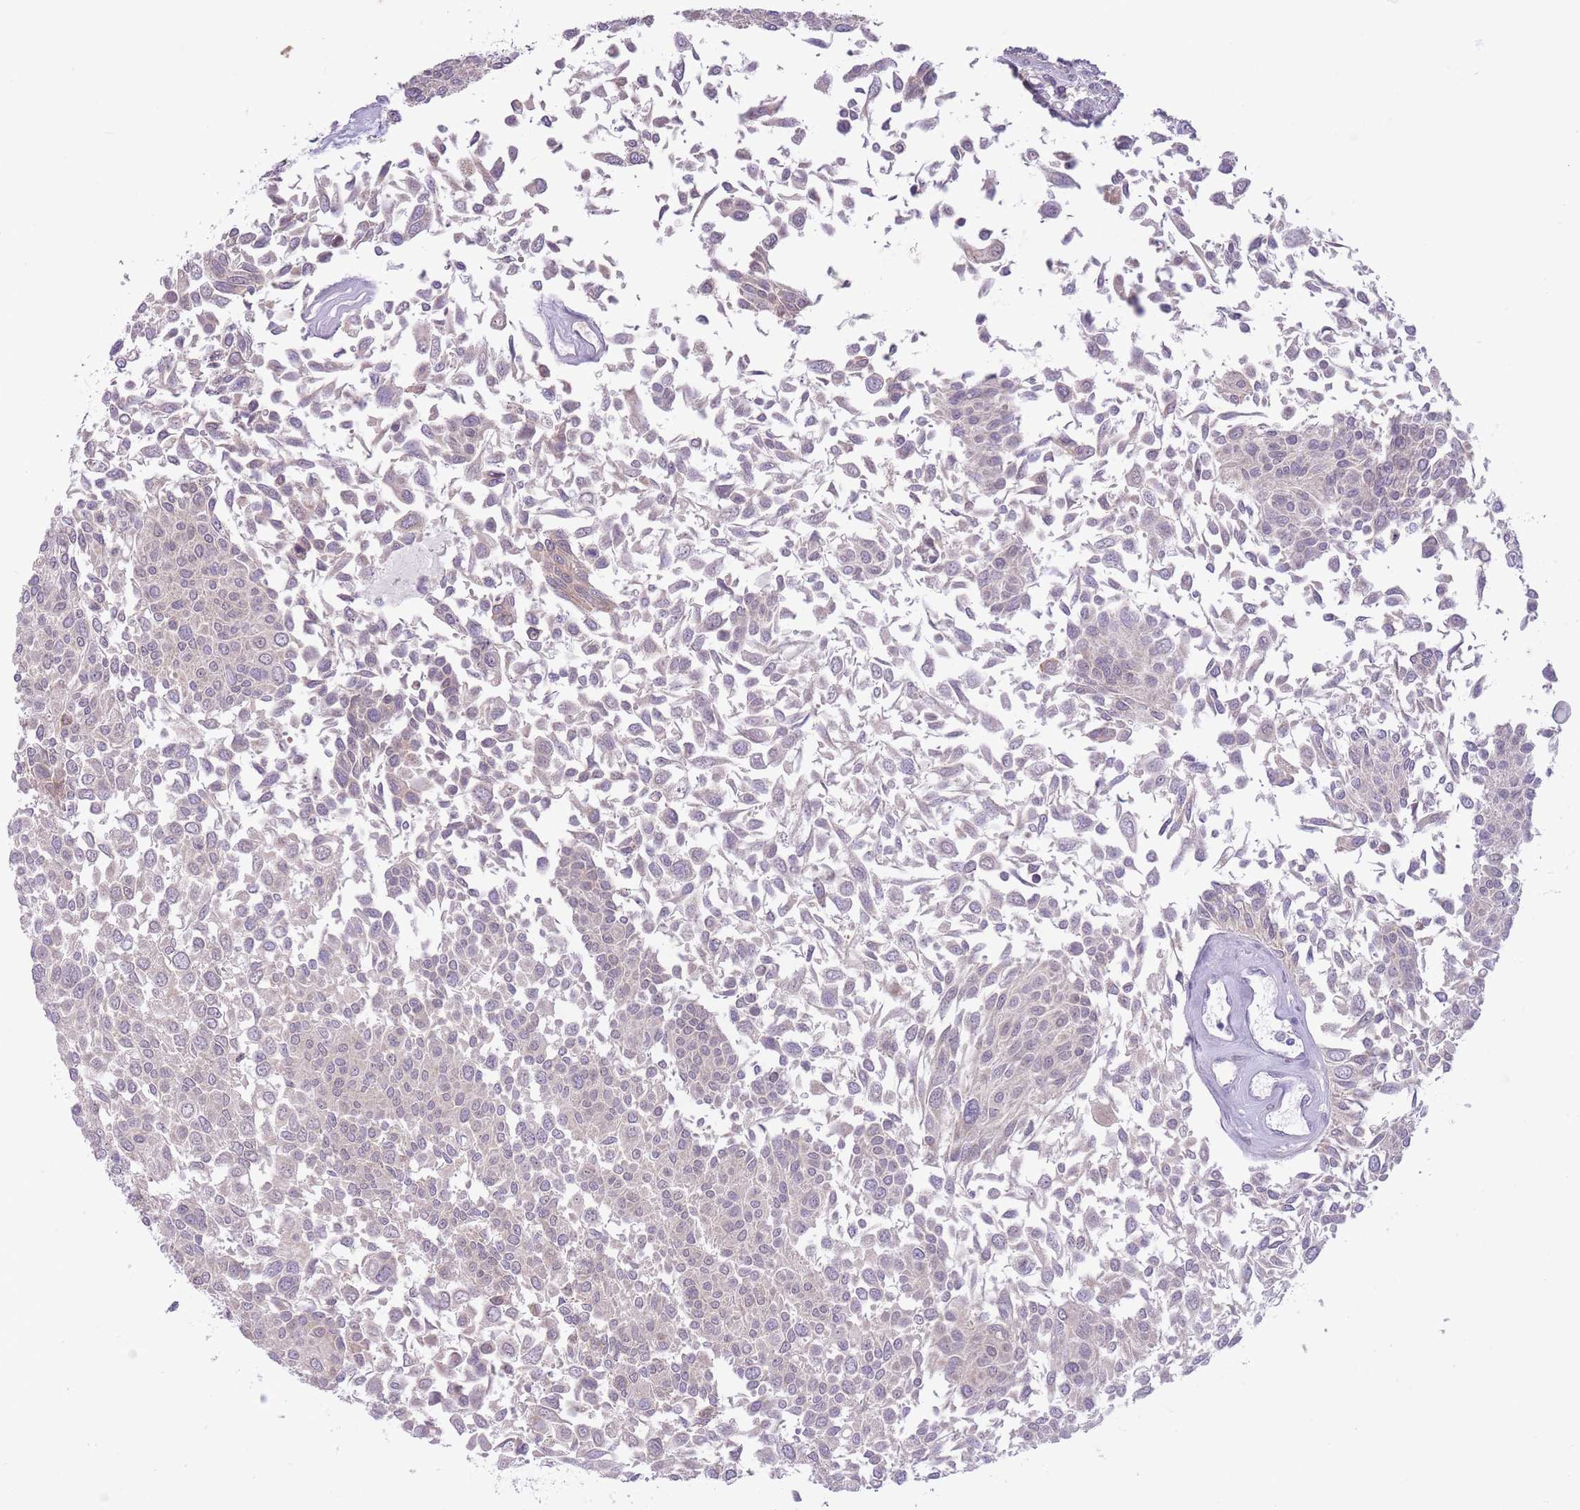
{"staining": {"intensity": "negative", "quantity": "none", "location": "none"}, "tissue": "urothelial cancer", "cell_type": "Tumor cells", "image_type": "cancer", "snomed": [{"axis": "morphology", "description": "Urothelial carcinoma, NOS"}, {"axis": "topography", "description": "Urinary bladder"}], "caption": "DAB (3,3'-diaminobenzidine) immunohistochemical staining of human transitional cell carcinoma demonstrates no significant positivity in tumor cells.", "gene": "ARPIN", "patient": {"sex": "male", "age": 55}}